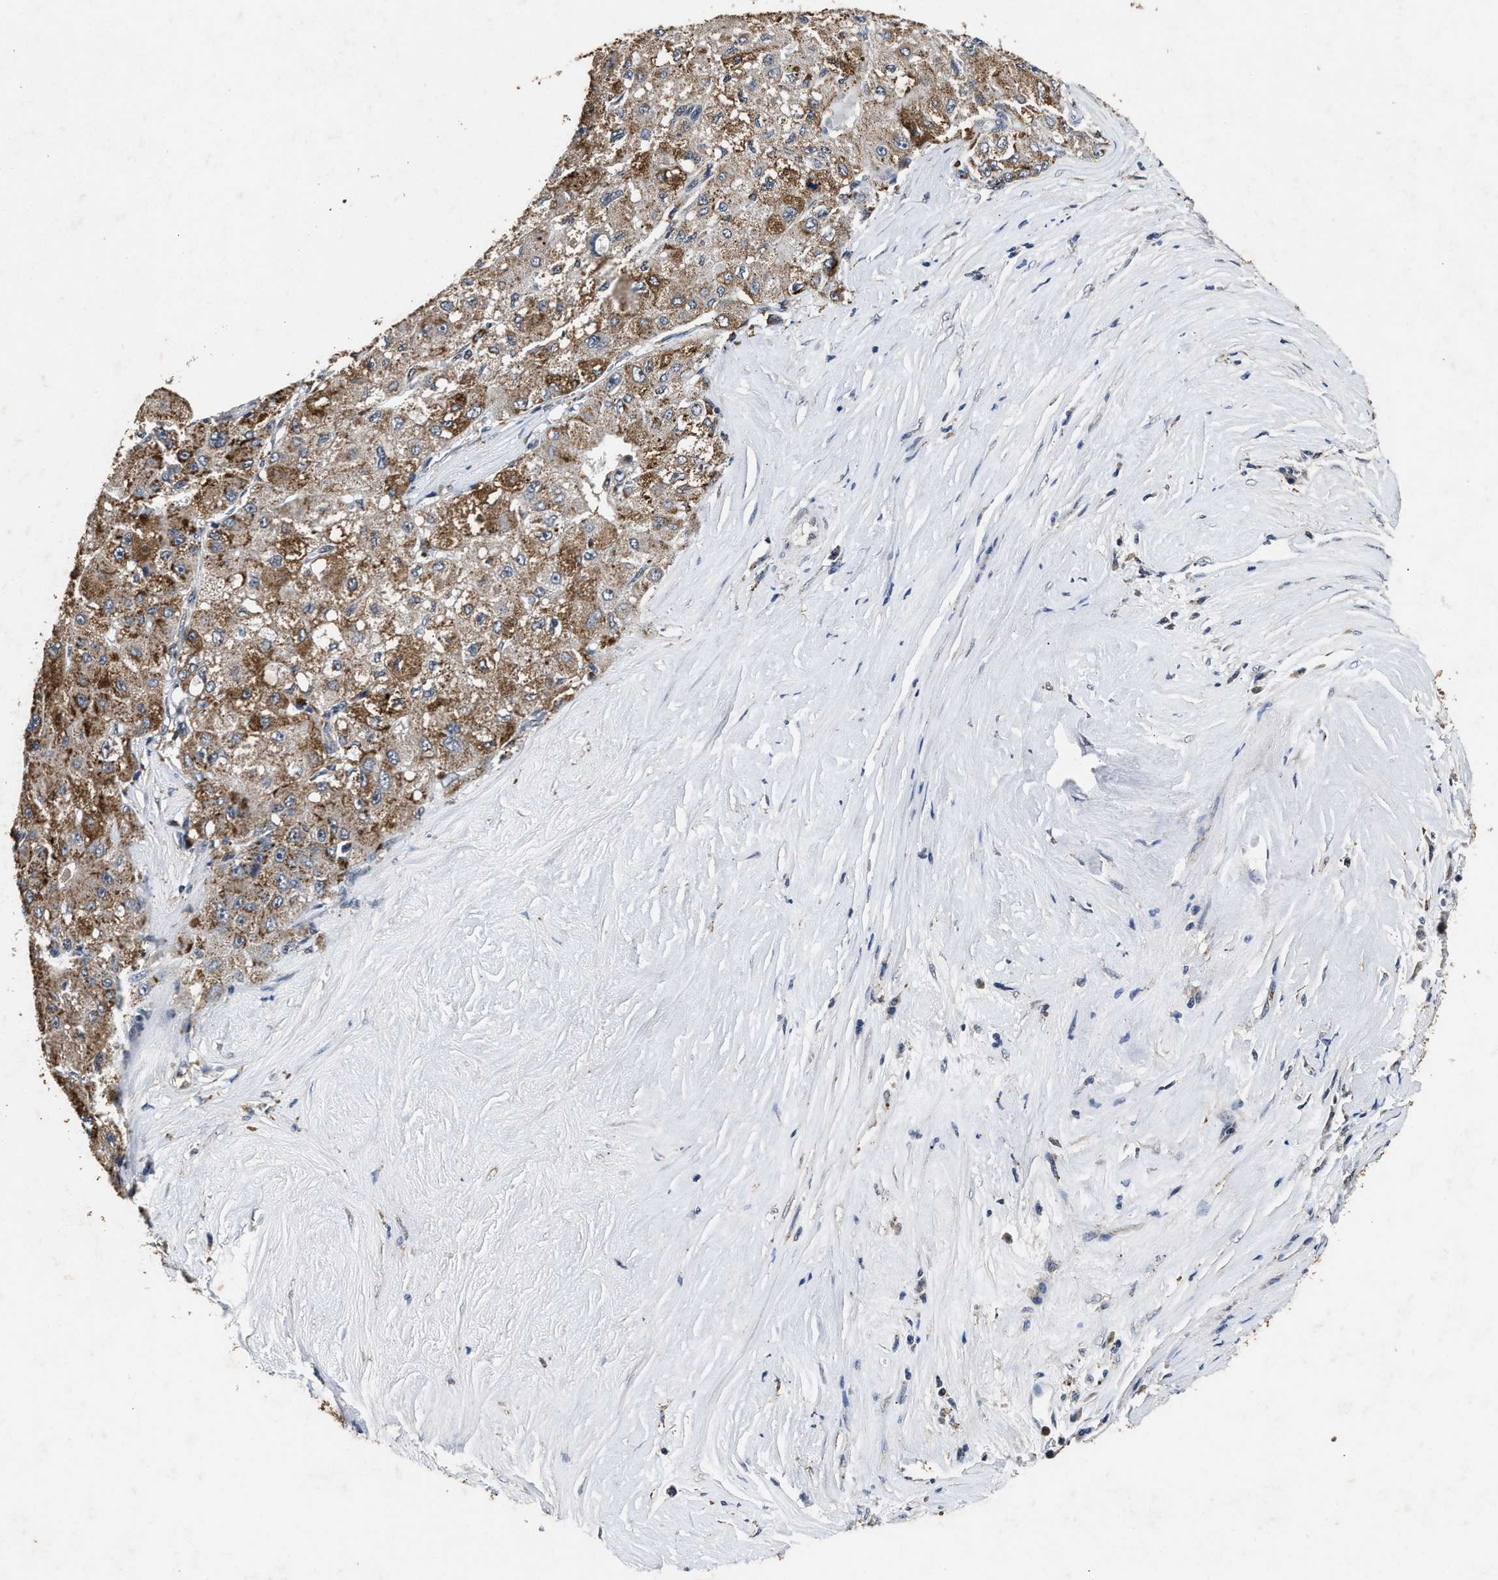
{"staining": {"intensity": "moderate", "quantity": ">75%", "location": "cytoplasmic/membranous"}, "tissue": "liver cancer", "cell_type": "Tumor cells", "image_type": "cancer", "snomed": [{"axis": "morphology", "description": "Carcinoma, Hepatocellular, NOS"}, {"axis": "topography", "description": "Liver"}], "caption": "Hepatocellular carcinoma (liver) stained with DAB IHC reveals medium levels of moderate cytoplasmic/membranous expression in about >75% of tumor cells.", "gene": "ACOX1", "patient": {"sex": "male", "age": 80}}